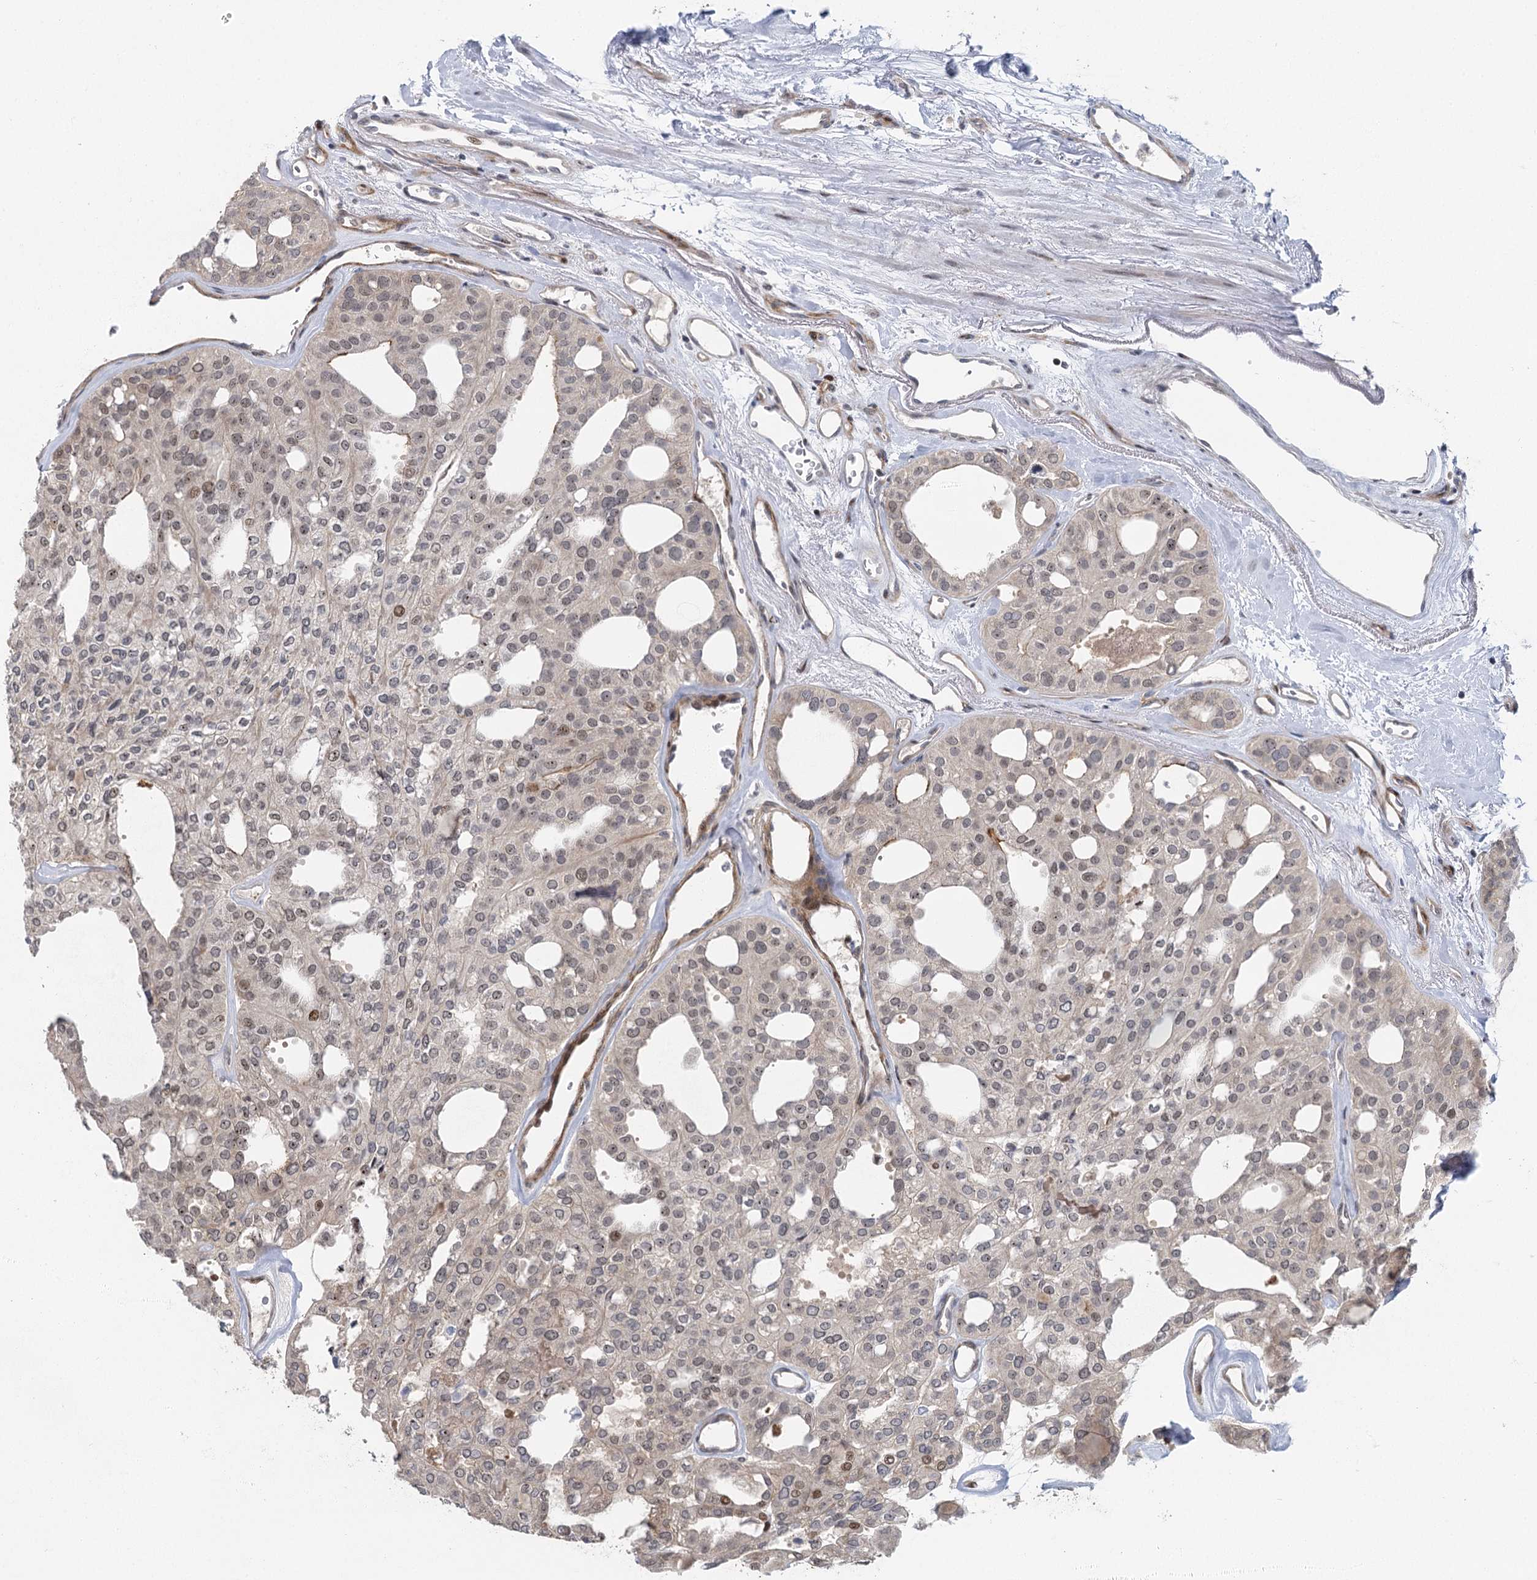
{"staining": {"intensity": "weak", "quantity": "<25%", "location": "nuclear"}, "tissue": "thyroid cancer", "cell_type": "Tumor cells", "image_type": "cancer", "snomed": [{"axis": "morphology", "description": "Follicular adenoma carcinoma, NOS"}, {"axis": "topography", "description": "Thyroid gland"}], "caption": "Tumor cells are negative for protein expression in human follicular adenoma carcinoma (thyroid).", "gene": "IL11RA", "patient": {"sex": "male", "age": 75}}